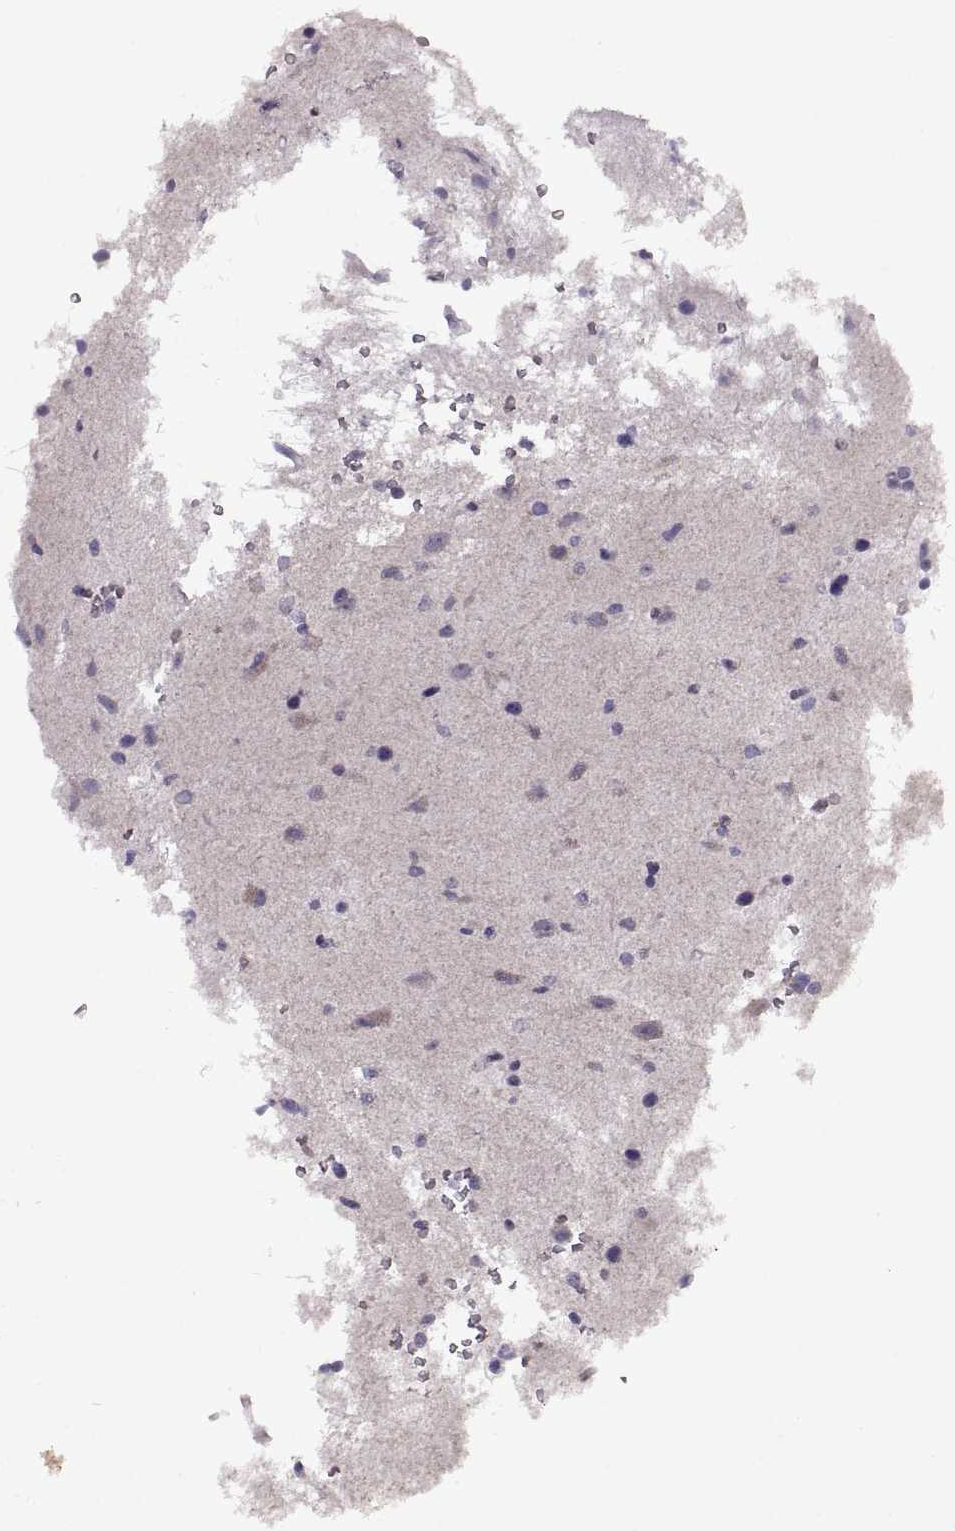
{"staining": {"intensity": "negative", "quantity": "none", "location": "none"}, "tissue": "glioma", "cell_type": "Tumor cells", "image_type": "cancer", "snomed": [{"axis": "morphology", "description": "Glioma, malignant, Low grade"}, {"axis": "topography", "description": "Brain"}], "caption": "The immunohistochemistry micrograph has no significant expression in tumor cells of malignant glioma (low-grade) tissue.", "gene": "PIERCE1", "patient": {"sex": "female", "age": 32}}